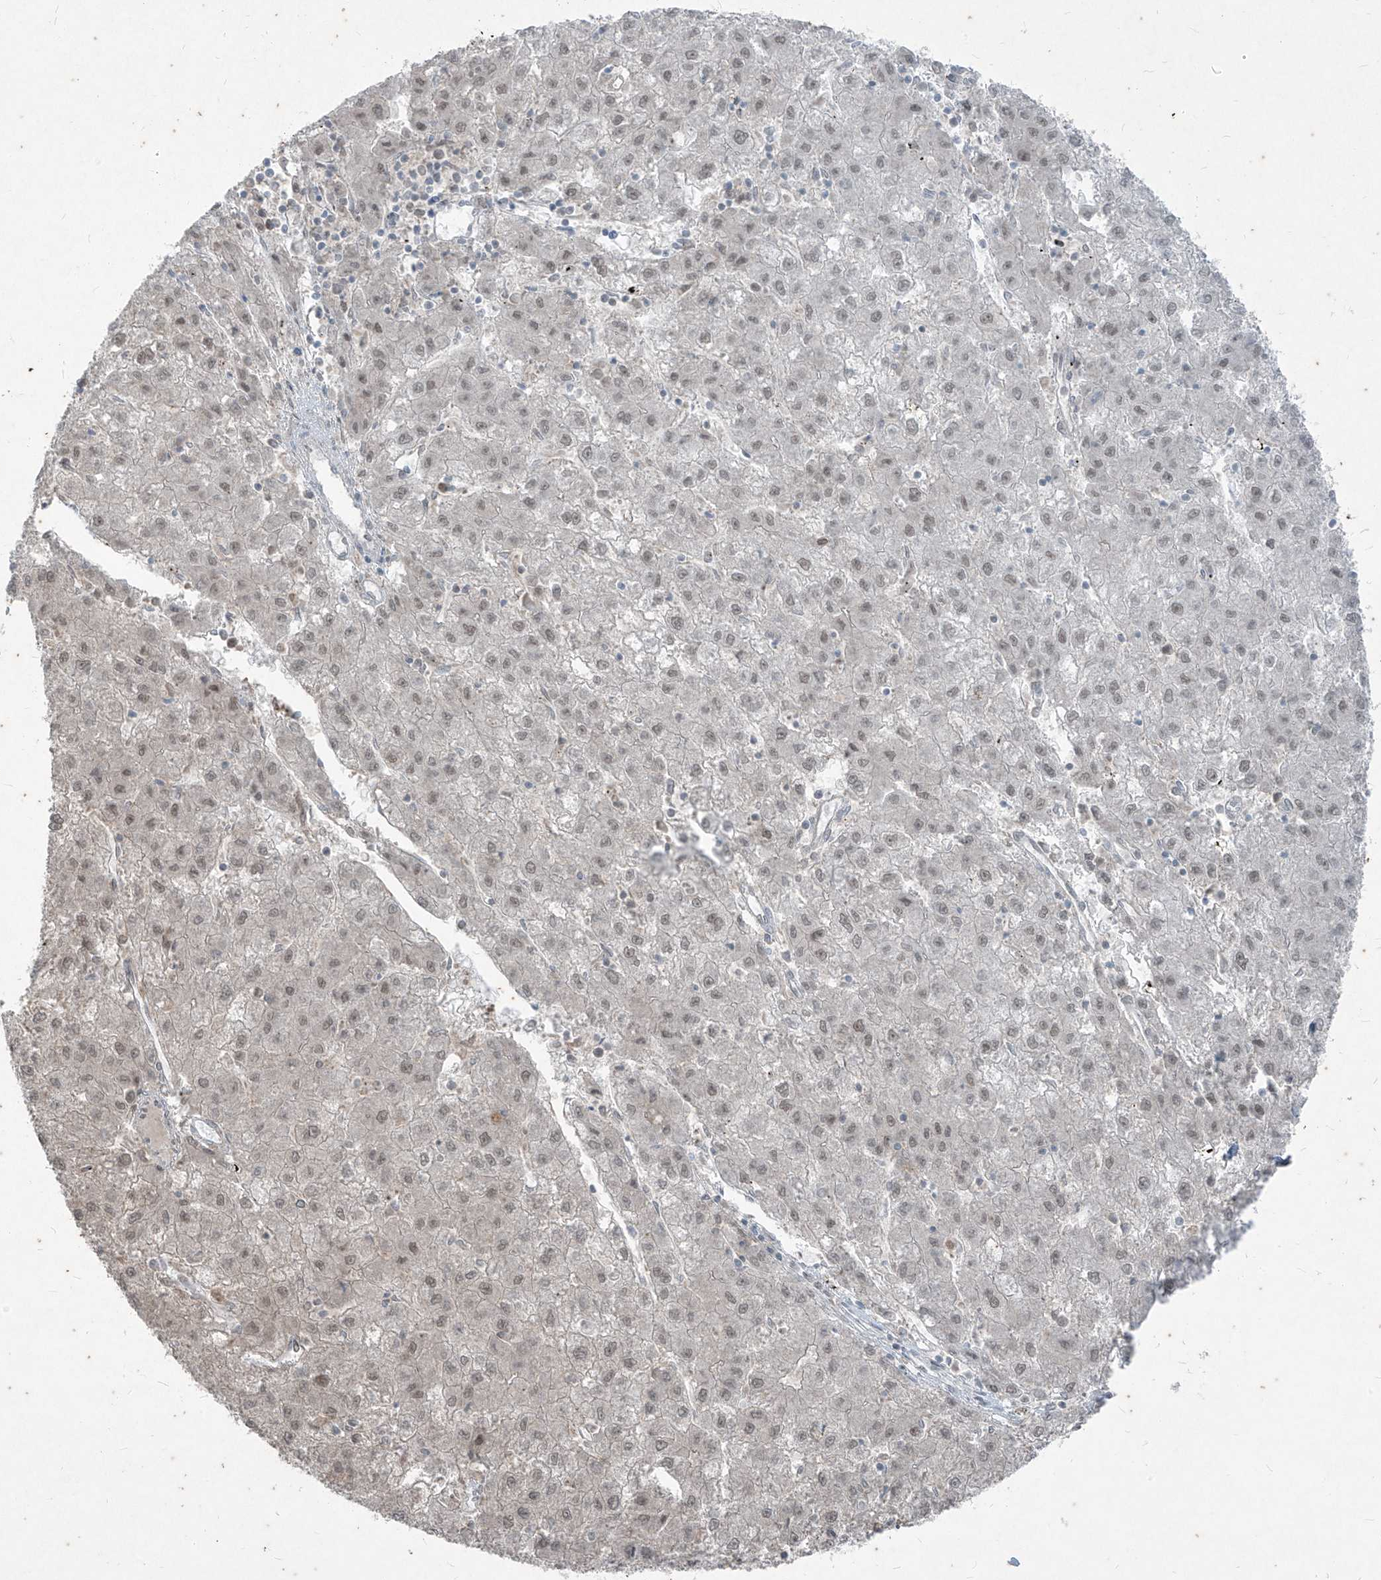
{"staining": {"intensity": "weak", "quantity": ">75%", "location": "nuclear"}, "tissue": "liver cancer", "cell_type": "Tumor cells", "image_type": "cancer", "snomed": [{"axis": "morphology", "description": "Carcinoma, Hepatocellular, NOS"}, {"axis": "topography", "description": "Liver"}], "caption": "Weak nuclear protein expression is seen in about >75% of tumor cells in liver cancer.", "gene": "ZNF354B", "patient": {"sex": "male", "age": 72}}